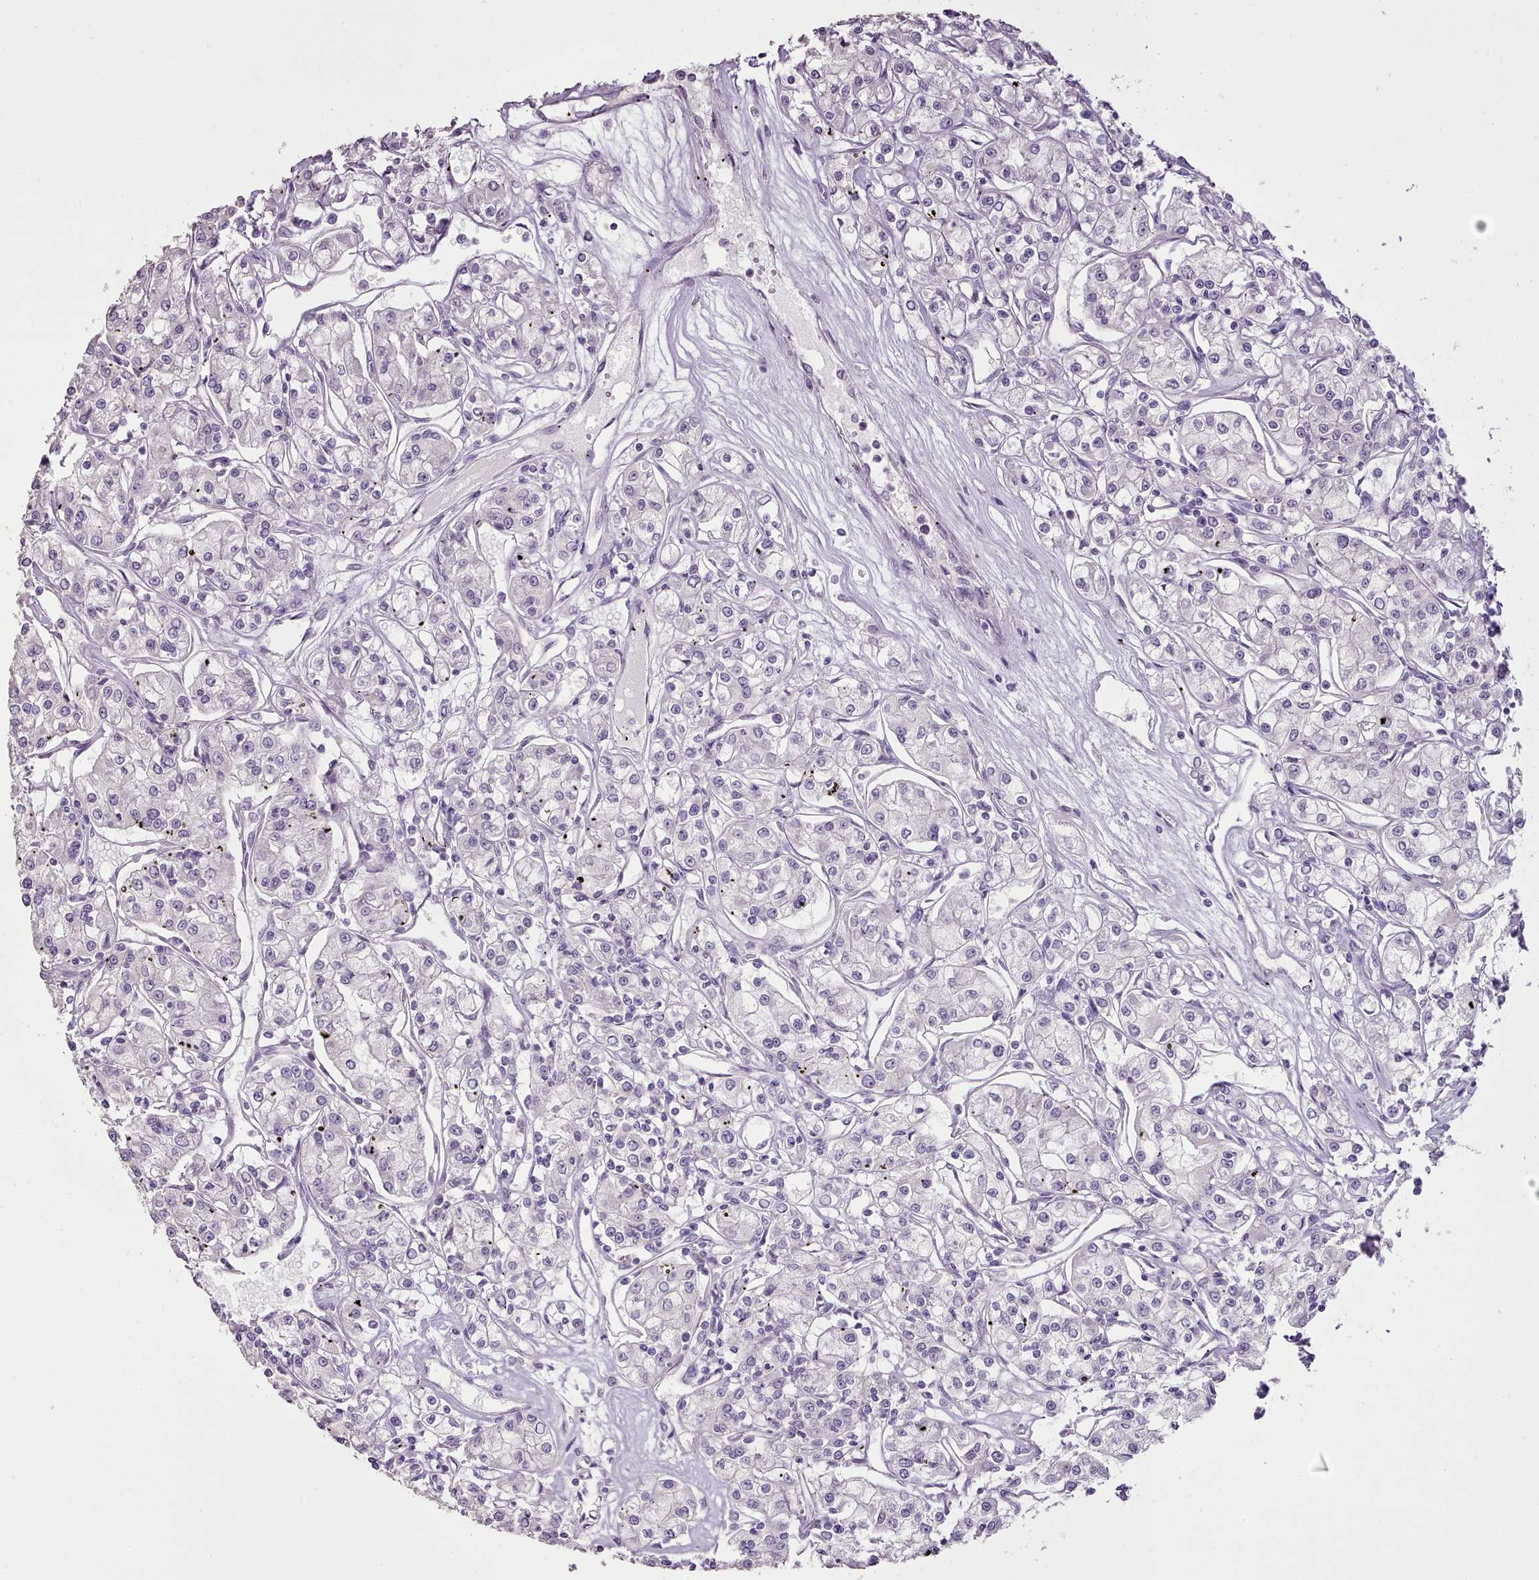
{"staining": {"intensity": "negative", "quantity": "none", "location": "none"}, "tissue": "renal cancer", "cell_type": "Tumor cells", "image_type": "cancer", "snomed": [{"axis": "morphology", "description": "Adenocarcinoma, NOS"}, {"axis": "topography", "description": "Kidney"}], "caption": "Image shows no protein expression in tumor cells of renal adenocarcinoma tissue.", "gene": "BLOC1S2", "patient": {"sex": "female", "age": 59}}